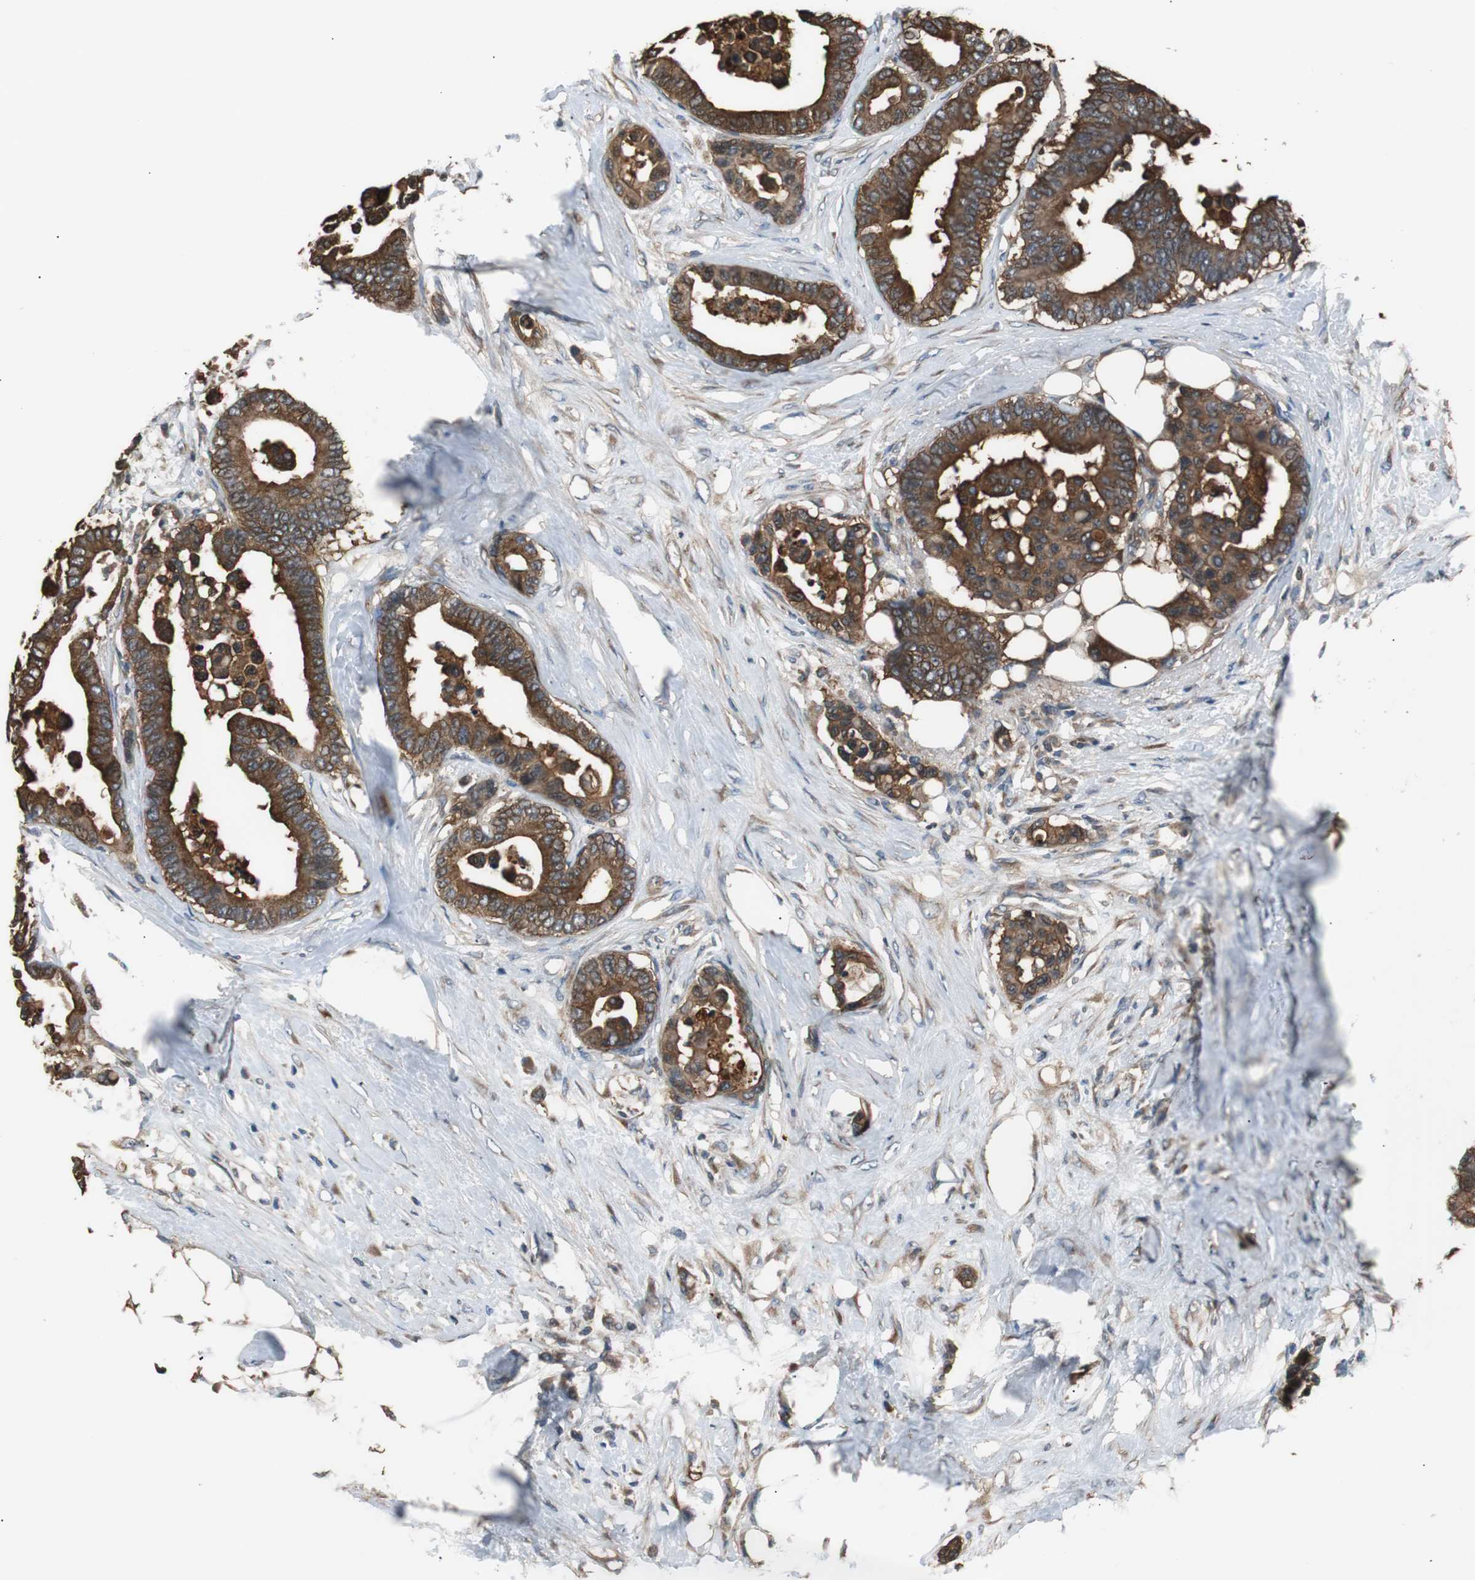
{"staining": {"intensity": "strong", "quantity": ">75%", "location": "cytoplasmic/membranous"}, "tissue": "colorectal cancer", "cell_type": "Tumor cells", "image_type": "cancer", "snomed": [{"axis": "morphology", "description": "Adenocarcinoma, NOS"}, {"axis": "topography", "description": "Colon"}], "caption": "Protein staining exhibits strong cytoplasmic/membranous expression in about >75% of tumor cells in adenocarcinoma (colorectal).", "gene": "CAPNS1", "patient": {"sex": "male", "age": 82}}